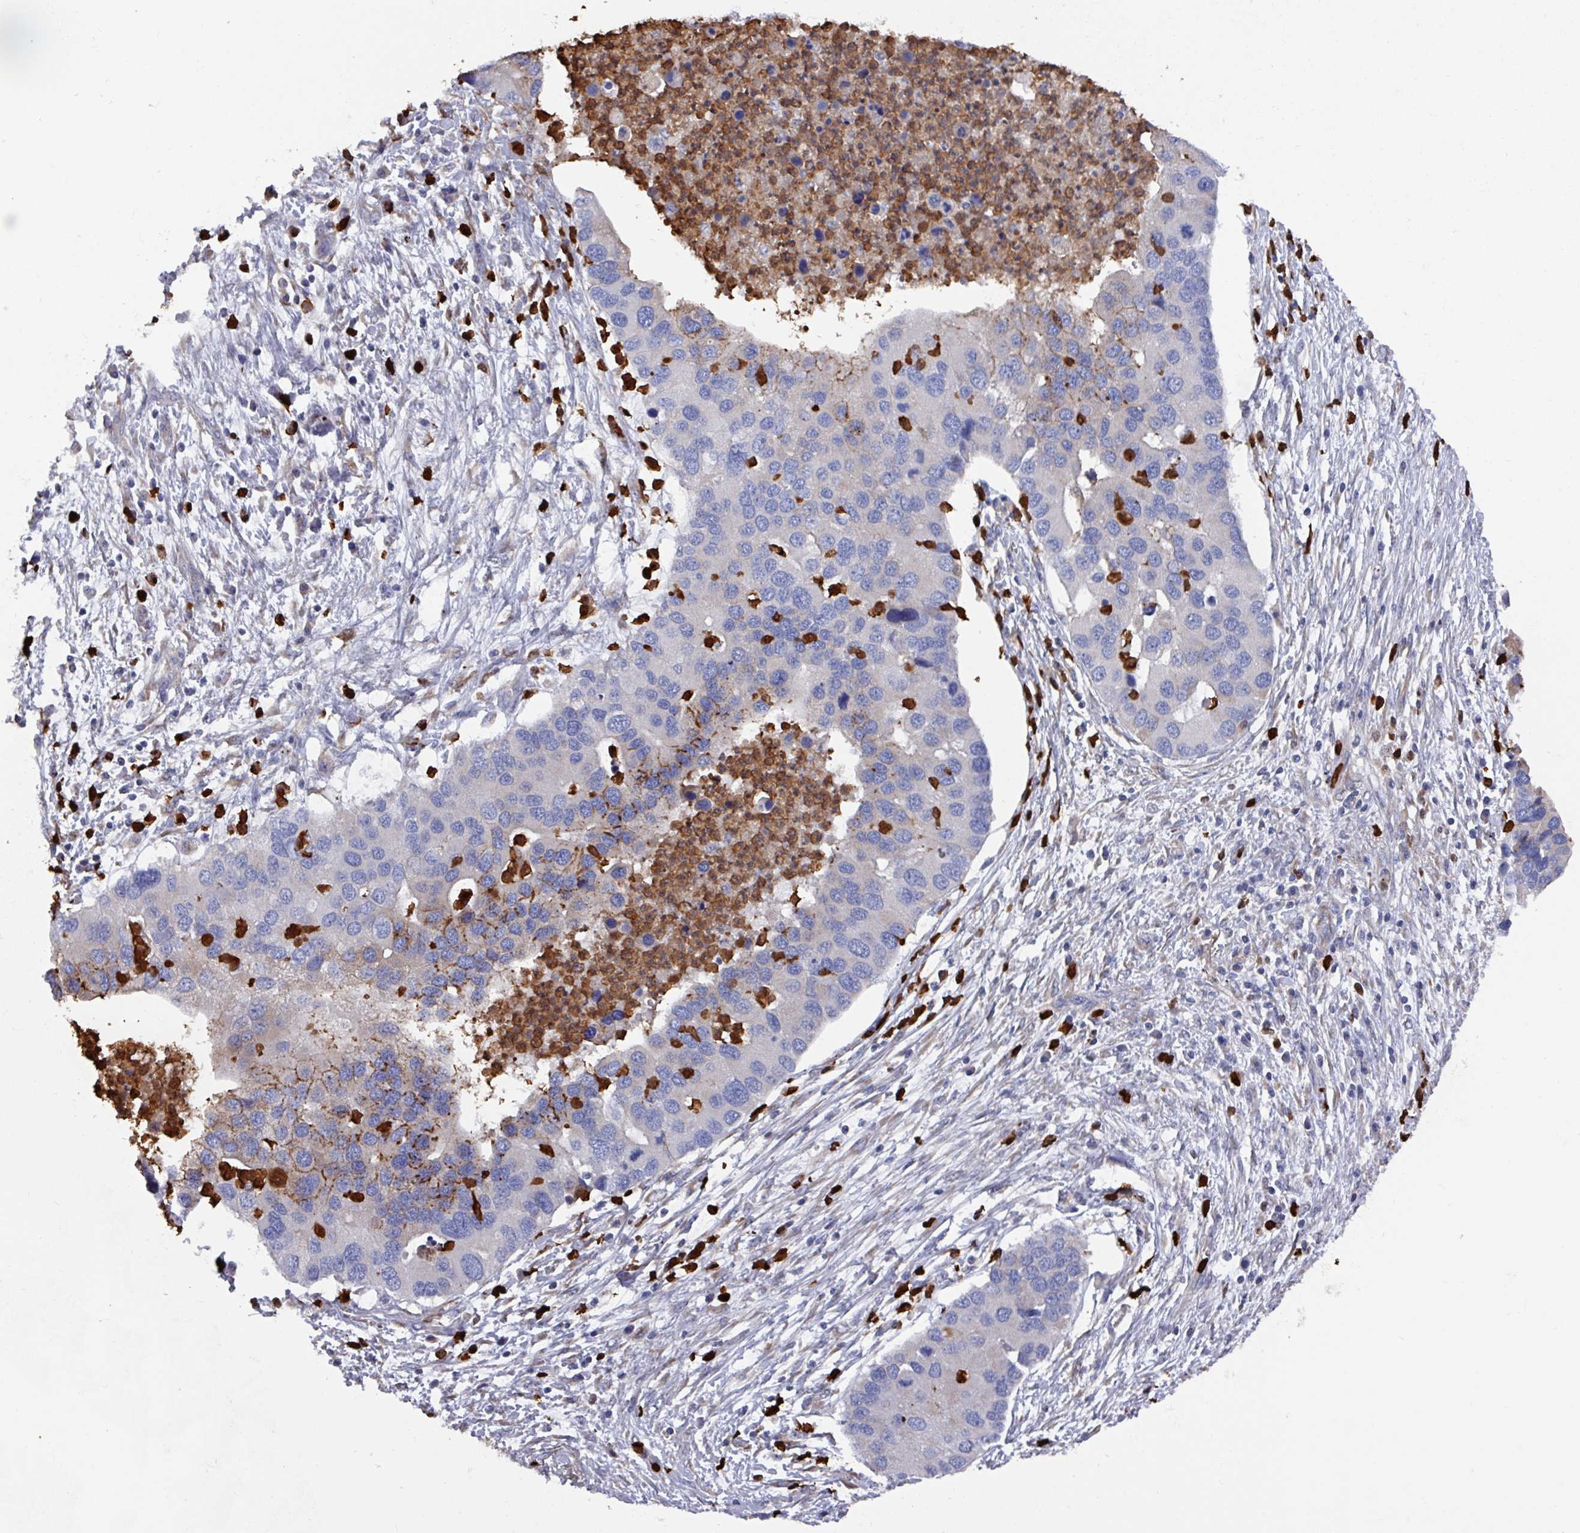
{"staining": {"intensity": "moderate", "quantity": "<25%", "location": "cytoplasmic/membranous"}, "tissue": "lung cancer", "cell_type": "Tumor cells", "image_type": "cancer", "snomed": [{"axis": "morphology", "description": "Aneuploidy"}, {"axis": "morphology", "description": "Adenocarcinoma, NOS"}, {"axis": "topography", "description": "Lymph node"}, {"axis": "topography", "description": "Lung"}], "caption": "Immunohistochemical staining of human lung cancer shows moderate cytoplasmic/membranous protein positivity in approximately <25% of tumor cells.", "gene": "UQCC2", "patient": {"sex": "female", "age": 74}}